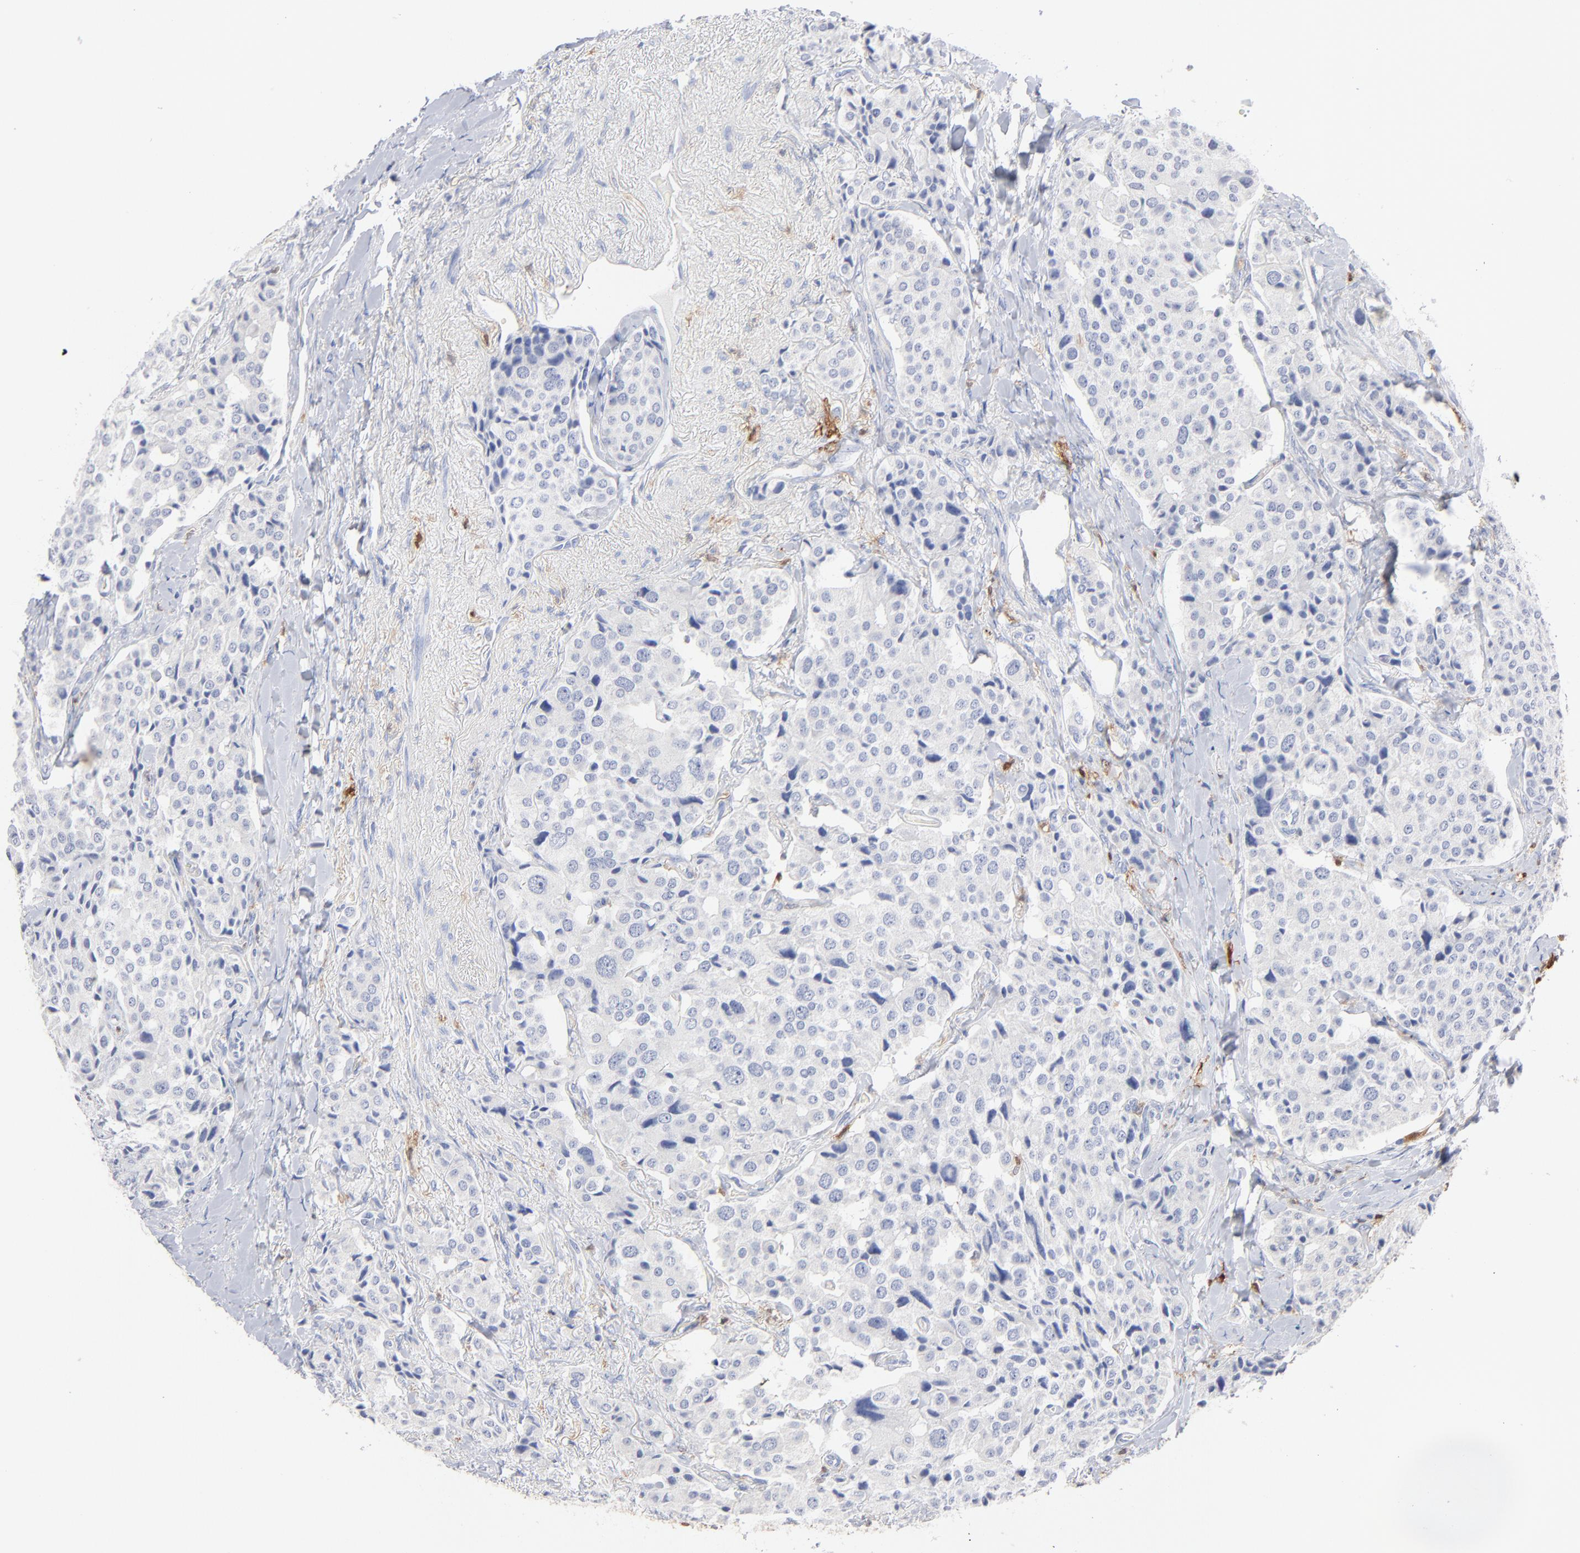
{"staining": {"intensity": "negative", "quantity": "none", "location": "none"}, "tissue": "carcinoid", "cell_type": "Tumor cells", "image_type": "cancer", "snomed": [{"axis": "morphology", "description": "Carcinoid, malignant, NOS"}, {"axis": "topography", "description": "Colon"}], "caption": "A histopathology image of human carcinoid is negative for staining in tumor cells.", "gene": "IFIT2", "patient": {"sex": "female", "age": 61}}